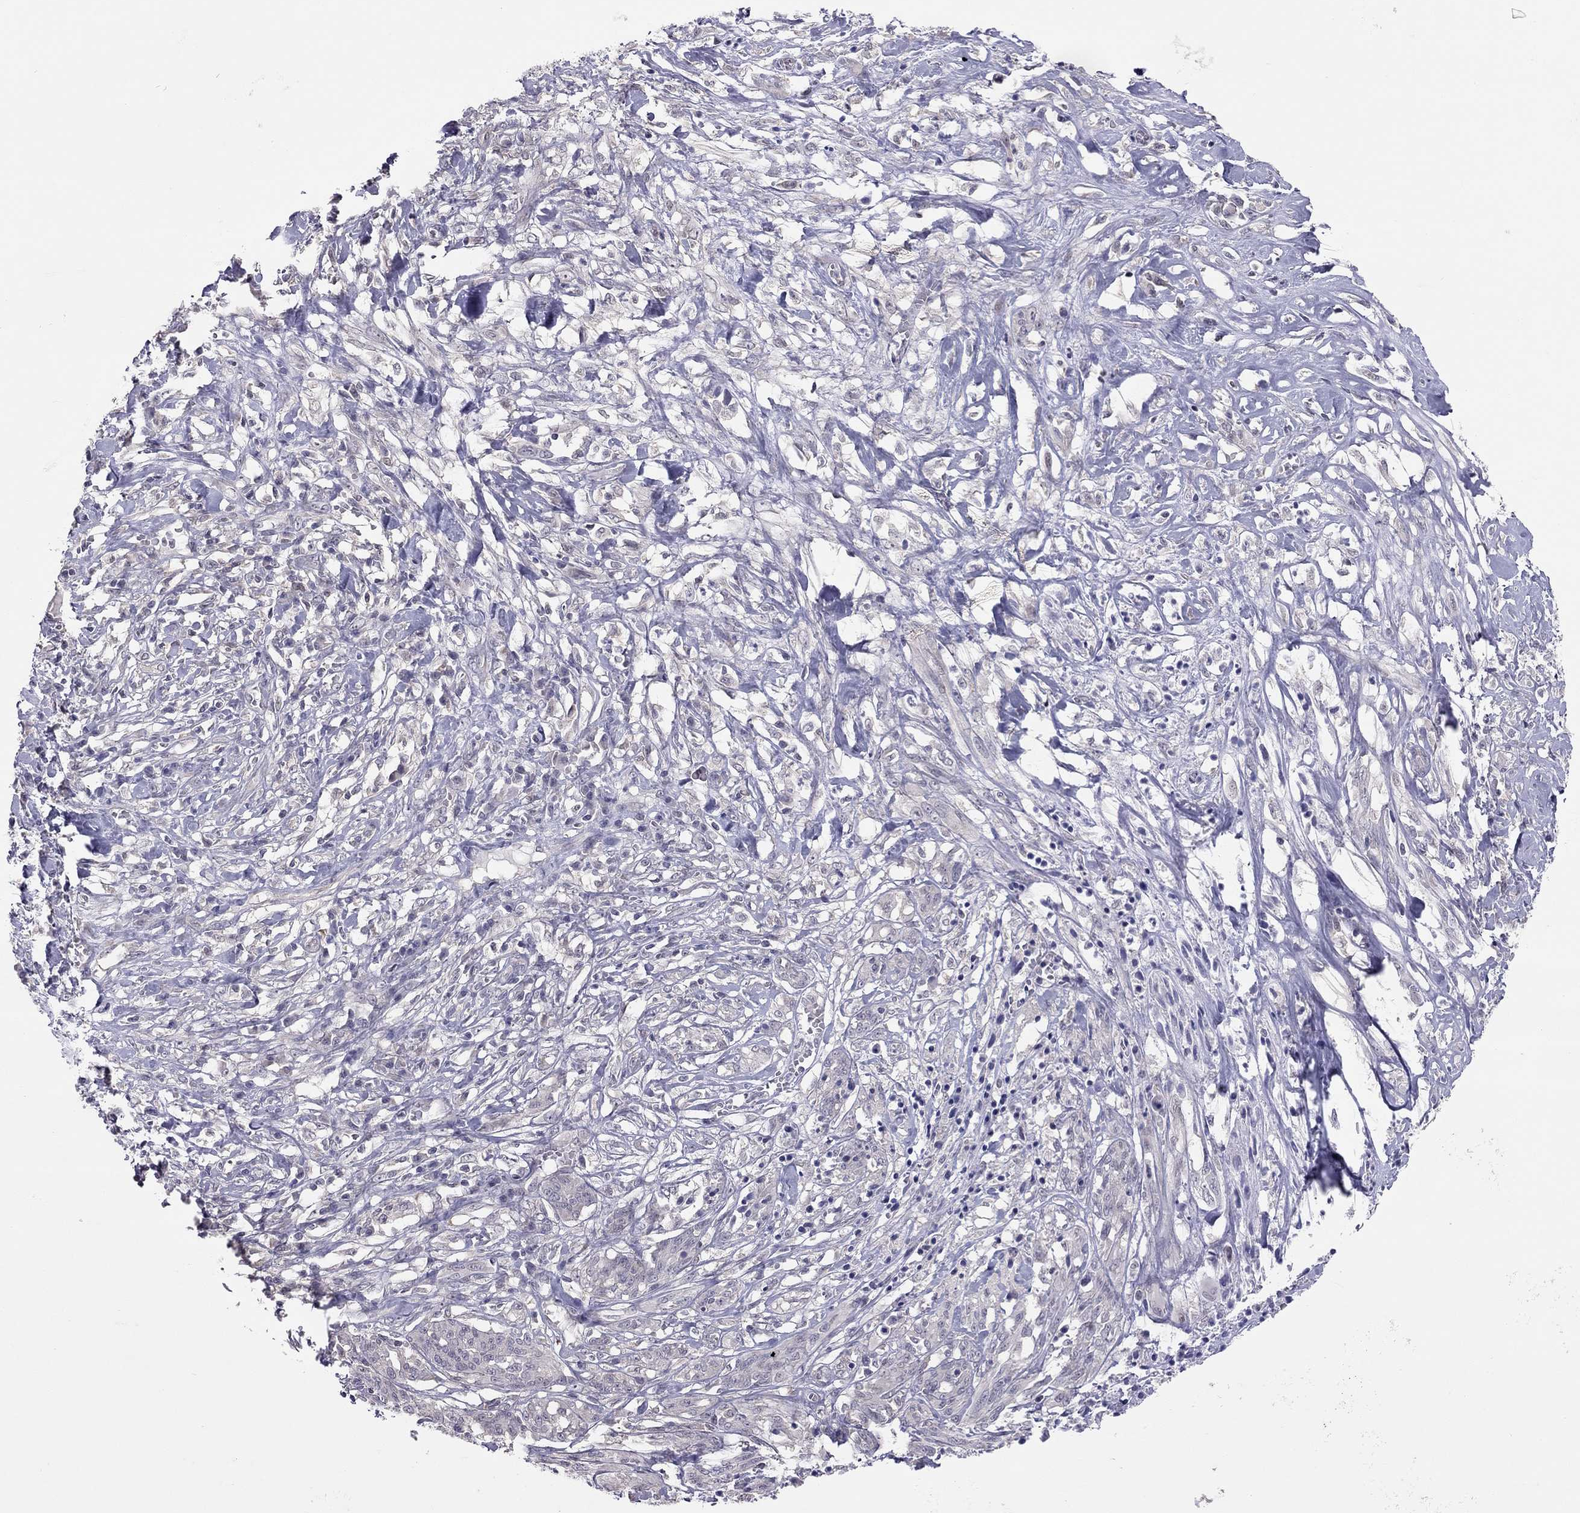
{"staining": {"intensity": "negative", "quantity": "none", "location": "none"}, "tissue": "melanoma", "cell_type": "Tumor cells", "image_type": "cancer", "snomed": [{"axis": "morphology", "description": "Malignant melanoma, NOS"}, {"axis": "topography", "description": "Skin"}], "caption": "Immunohistochemical staining of melanoma demonstrates no significant expression in tumor cells. (IHC, brightfield microscopy, high magnification).", "gene": "HSF2BP", "patient": {"sex": "female", "age": 91}}